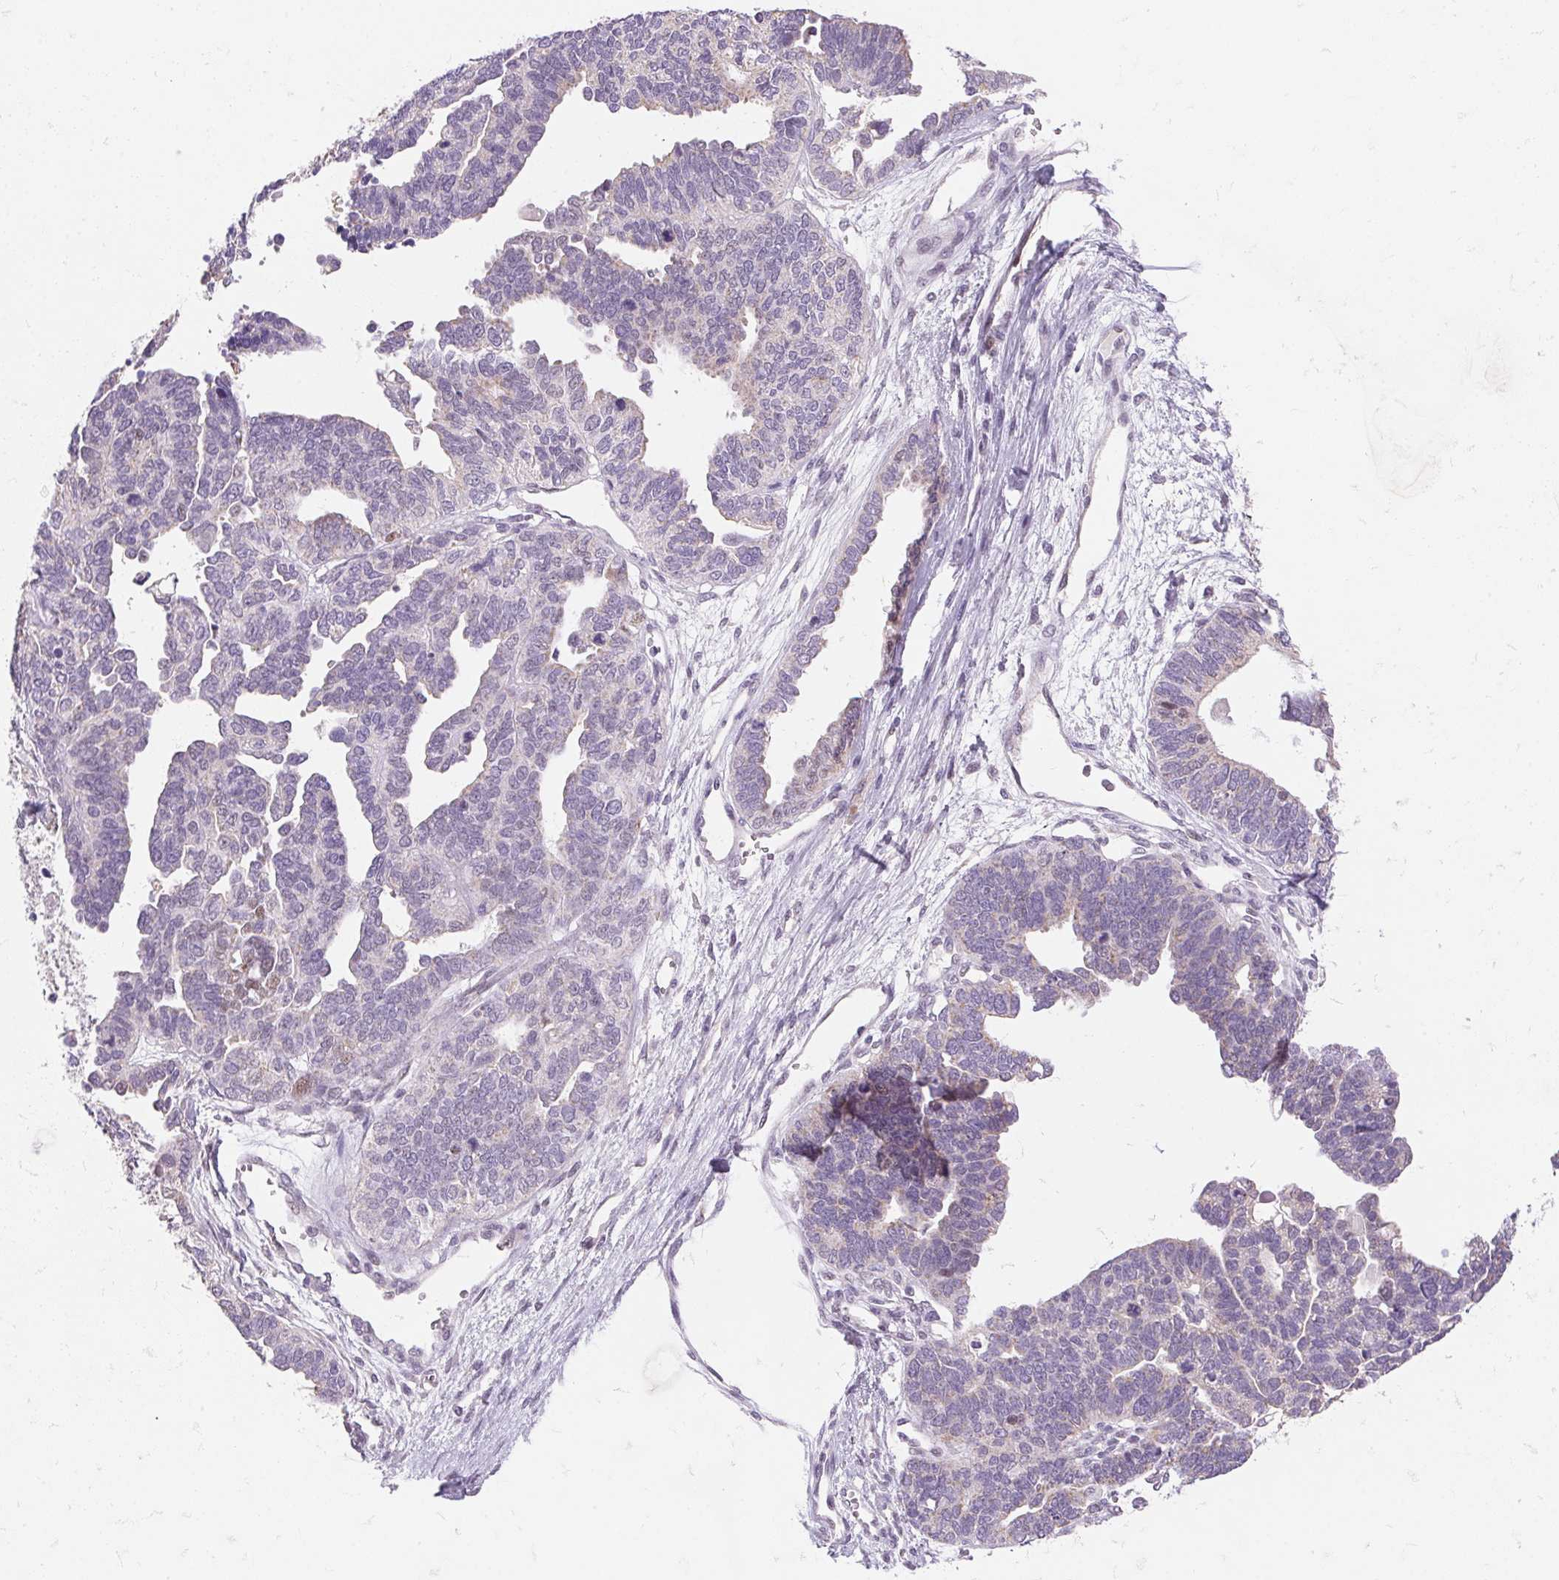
{"staining": {"intensity": "negative", "quantity": "none", "location": "none"}, "tissue": "ovarian cancer", "cell_type": "Tumor cells", "image_type": "cancer", "snomed": [{"axis": "morphology", "description": "Cystadenocarcinoma, serous, NOS"}, {"axis": "topography", "description": "Ovary"}], "caption": "The image shows no staining of tumor cells in ovarian serous cystadenocarcinoma. Nuclei are stained in blue.", "gene": "DPPA5", "patient": {"sex": "female", "age": 51}}